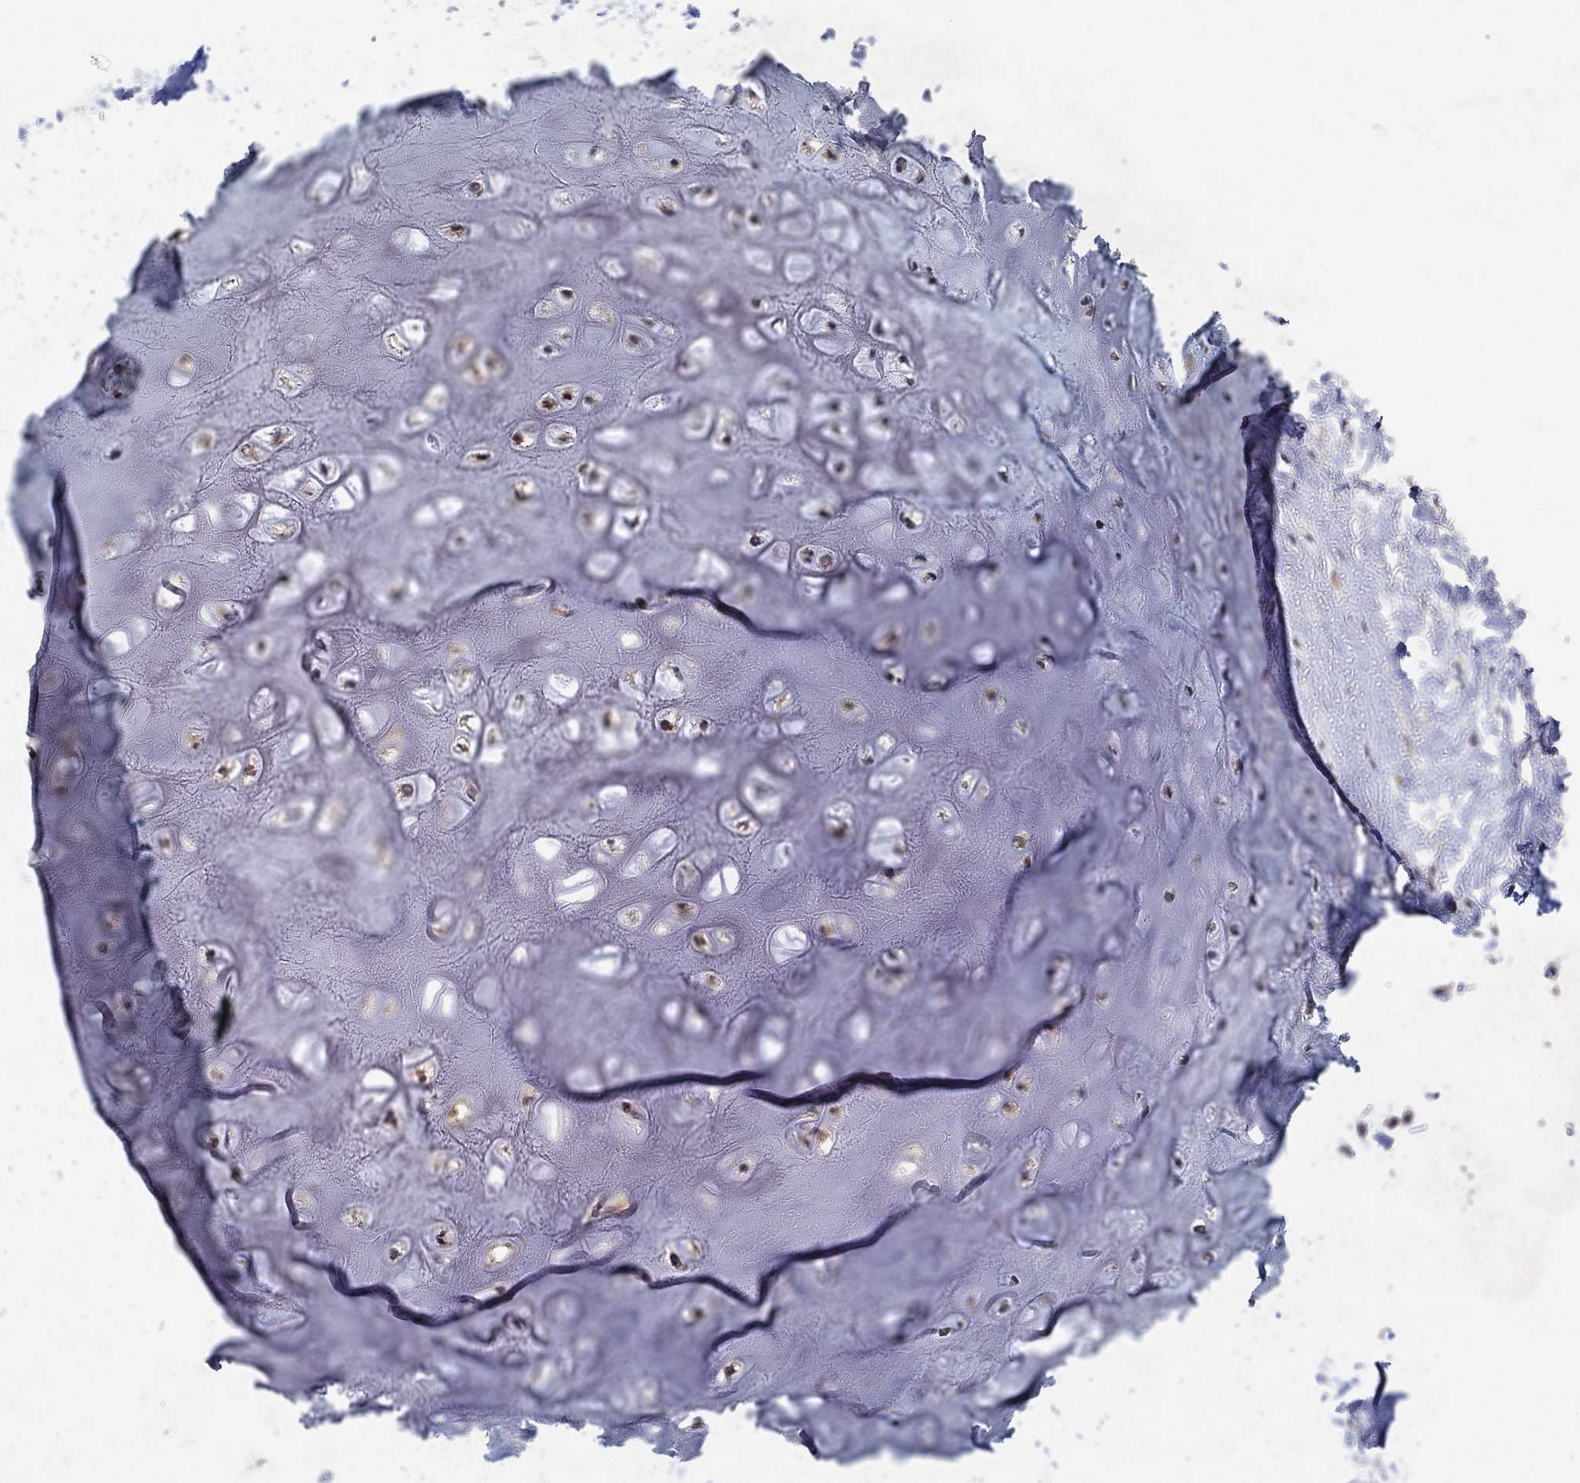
{"staining": {"intensity": "negative", "quantity": "none", "location": "none"}, "tissue": "adipose tissue", "cell_type": "Adipocytes", "image_type": "normal", "snomed": [{"axis": "morphology", "description": "Normal tissue, NOS"}, {"axis": "morphology", "description": "Squamous cell carcinoma, NOS"}, {"axis": "topography", "description": "Cartilage tissue"}, {"axis": "topography", "description": "Head-Neck"}], "caption": "DAB immunohistochemical staining of normal human adipose tissue demonstrates no significant expression in adipocytes.", "gene": "AGFG2", "patient": {"sex": "male", "age": 62}}